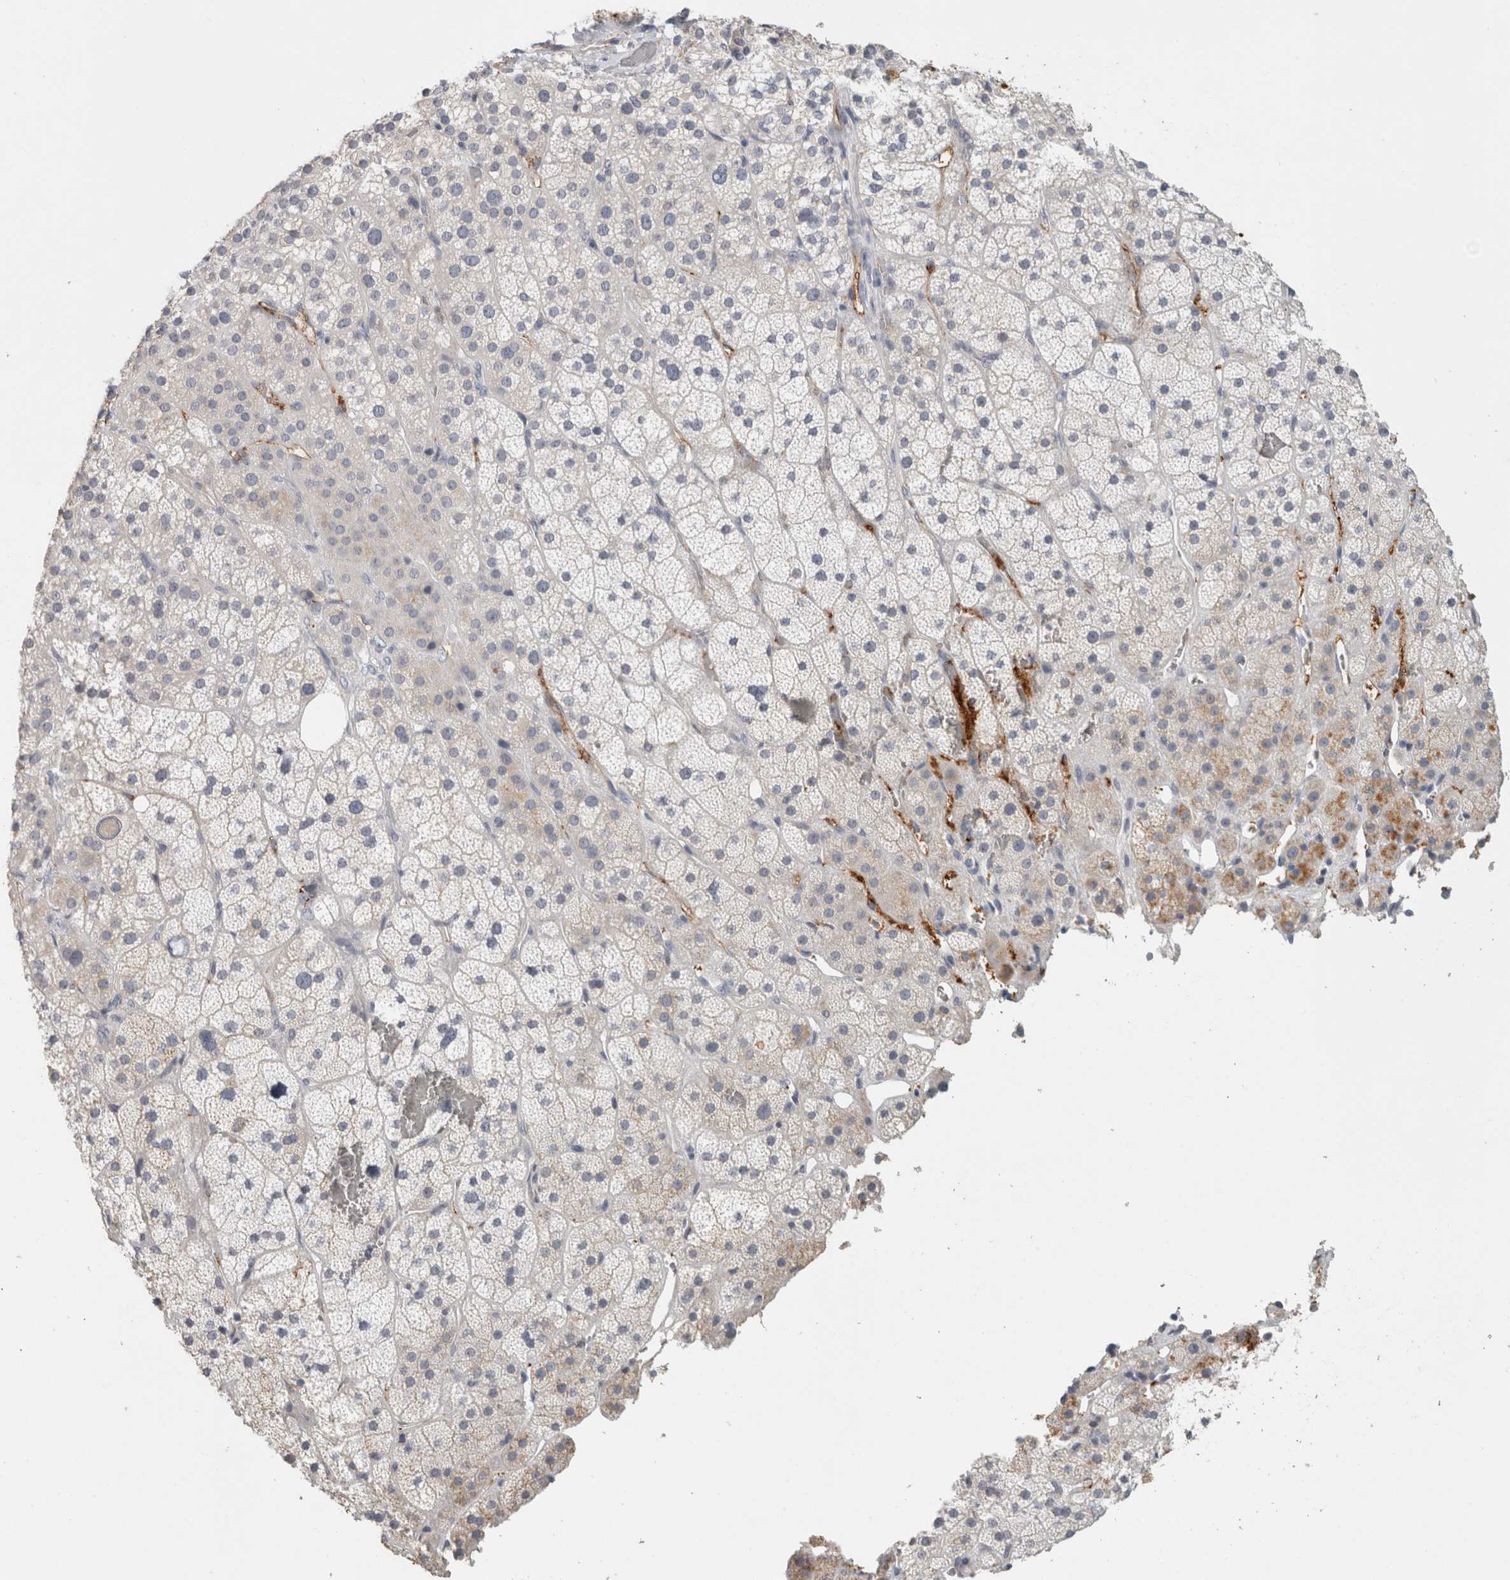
{"staining": {"intensity": "negative", "quantity": "none", "location": "none"}, "tissue": "adrenal gland", "cell_type": "Glandular cells", "image_type": "normal", "snomed": [{"axis": "morphology", "description": "Normal tissue, NOS"}, {"axis": "topography", "description": "Adrenal gland"}], "caption": "Glandular cells are negative for protein expression in unremarkable human adrenal gland. (IHC, brightfield microscopy, high magnification).", "gene": "CD36", "patient": {"sex": "male", "age": 57}}